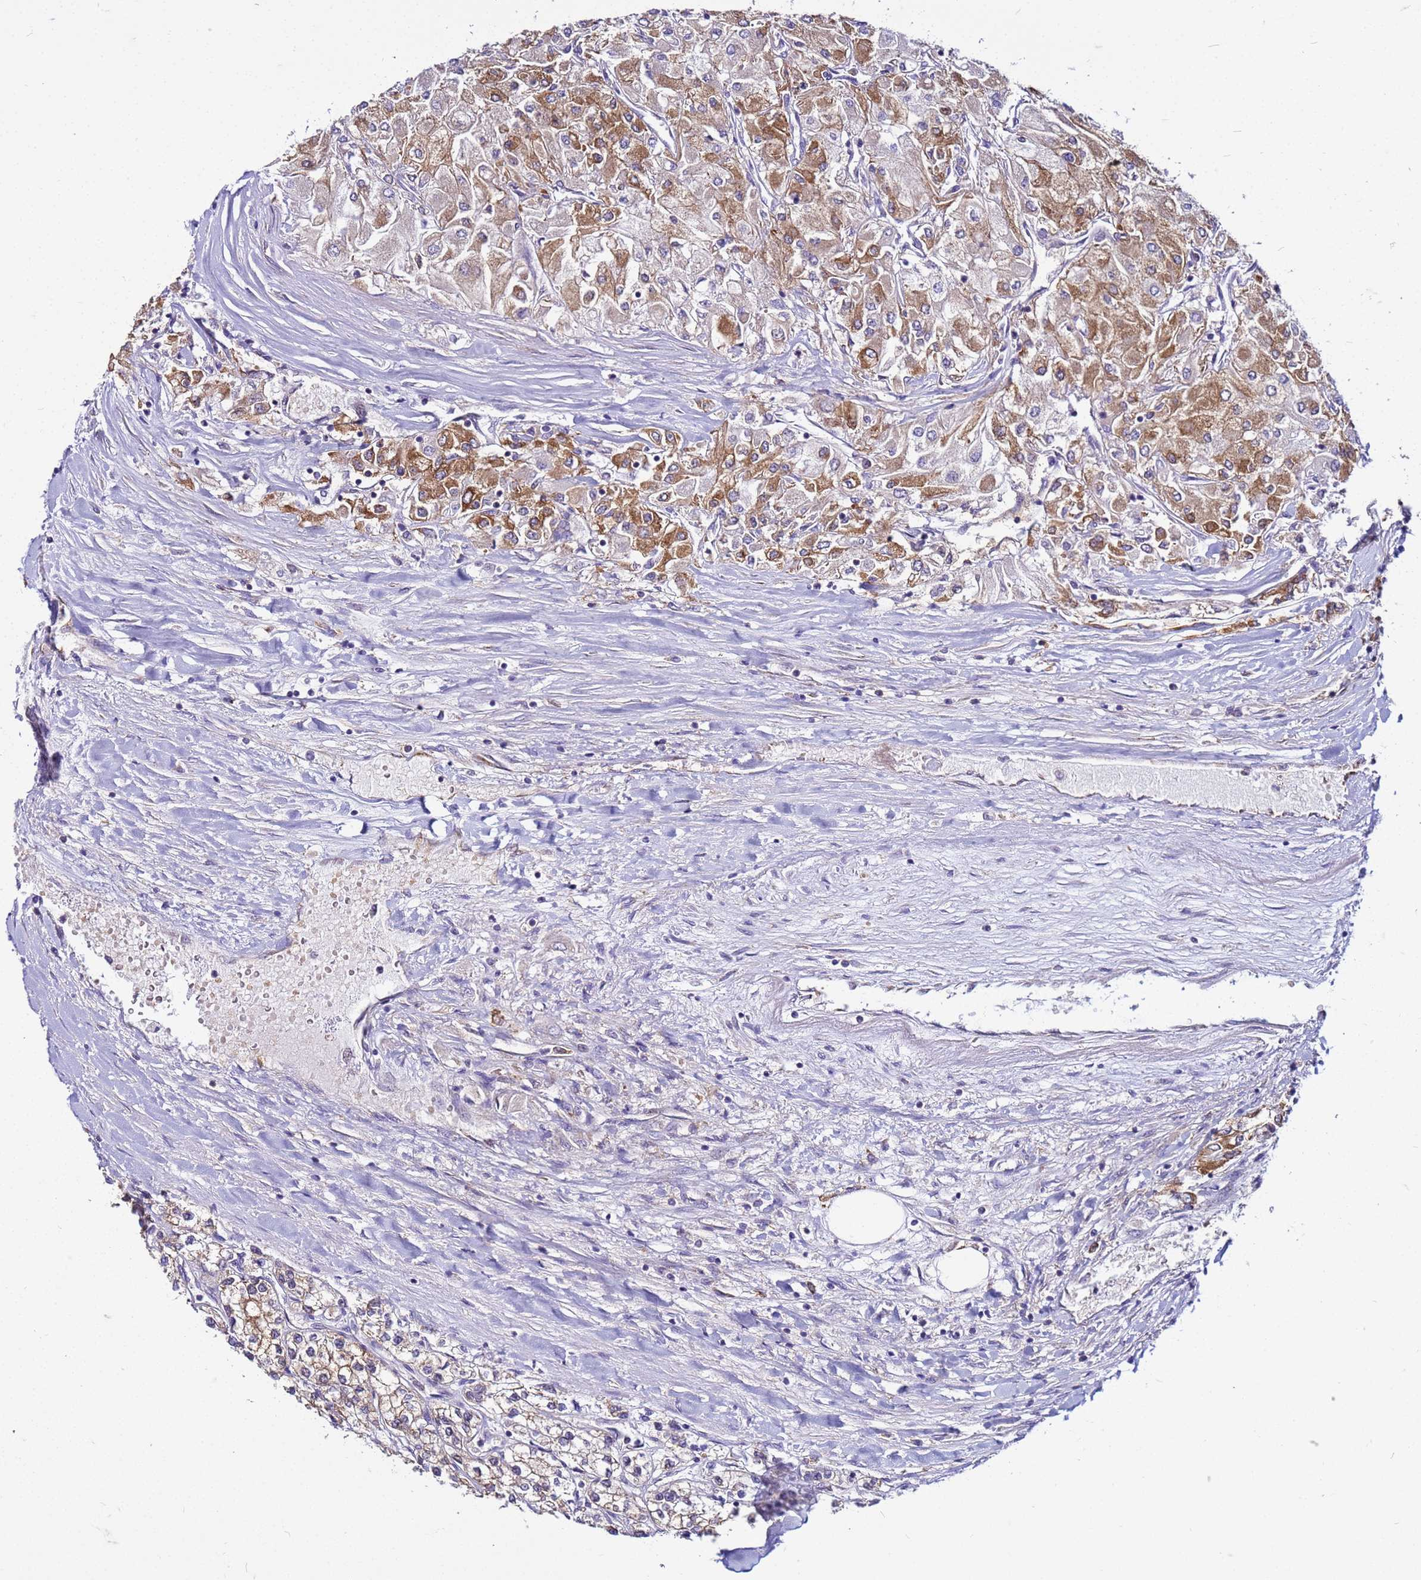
{"staining": {"intensity": "moderate", "quantity": ">75%", "location": "cytoplasmic/membranous"}, "tissue": "renal cancer", "cell_type": "Tumor cells", "image_type": "cancer", "snomed": [{"axis": "morphology", "description": "Adenocarcinoma, NOS"}, {"axis": "topography", "description": "Kidney"}], "caption": "IHC of human renal cancer (adenocarcinoma) demonstrates medium levels of moderate cytoplasmic/membranous staining in about >75% of tumor cells.", "gene": "PKD1", "patient": {"sex": "male", "age": 80}}